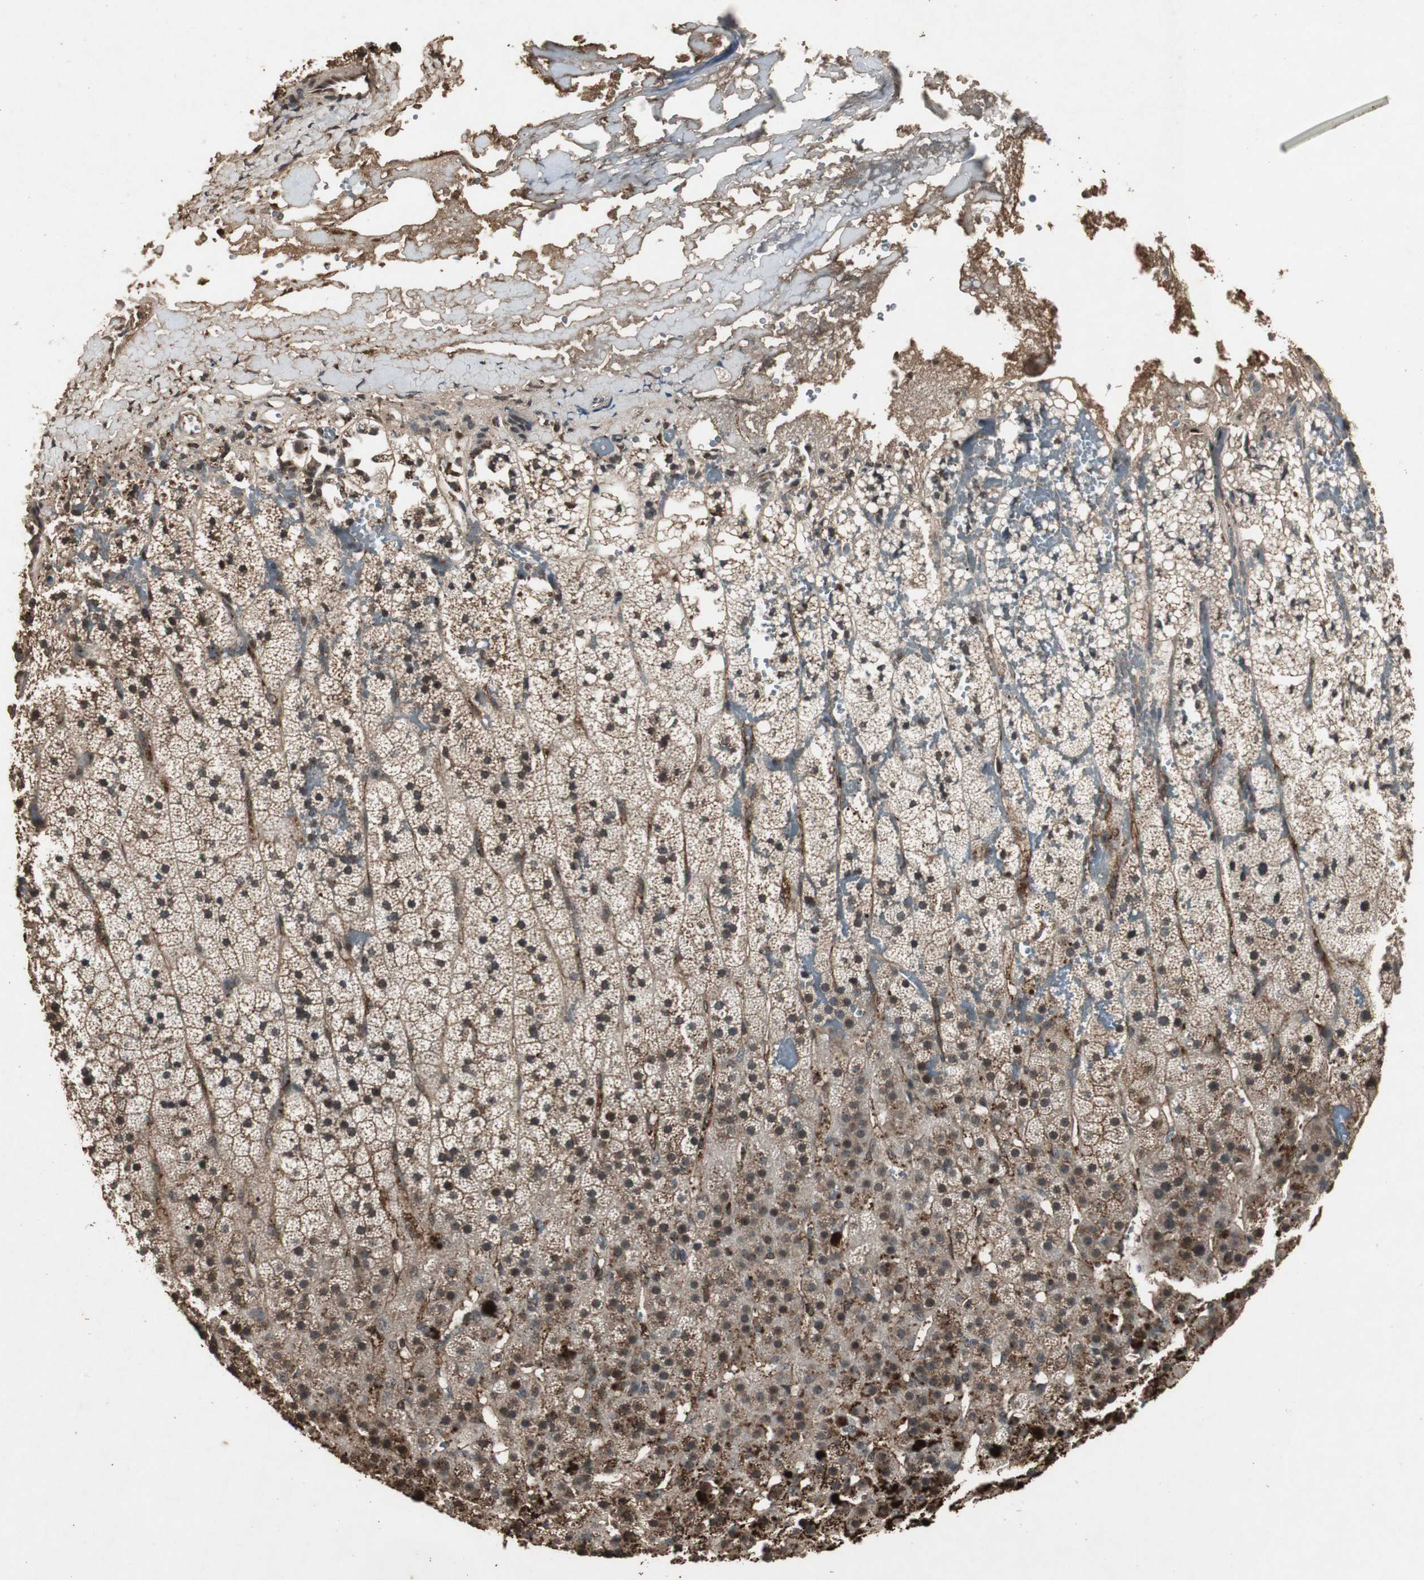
{"staining": {"intensity": "strong", "quantity": ">75%", "location": "cytoplasmic/membranous,nuclear"}, "tissue": "adrenal gland", "cell_type": "Glandular cells", "image_type": "normal", "snomed": [{"axis": "morphology", "description": "Normal tissue, NOS"}, {"axis": "topography", "description": "Adrenal gland"}], "caption": "Strong cytoplasmic/membranous,nuclear positivity is seen in approximately >75% of glandular cells in unremarkable adrenal gland.", "gene": "EMX1", "patient": {"sex": "male", "age": 35}}